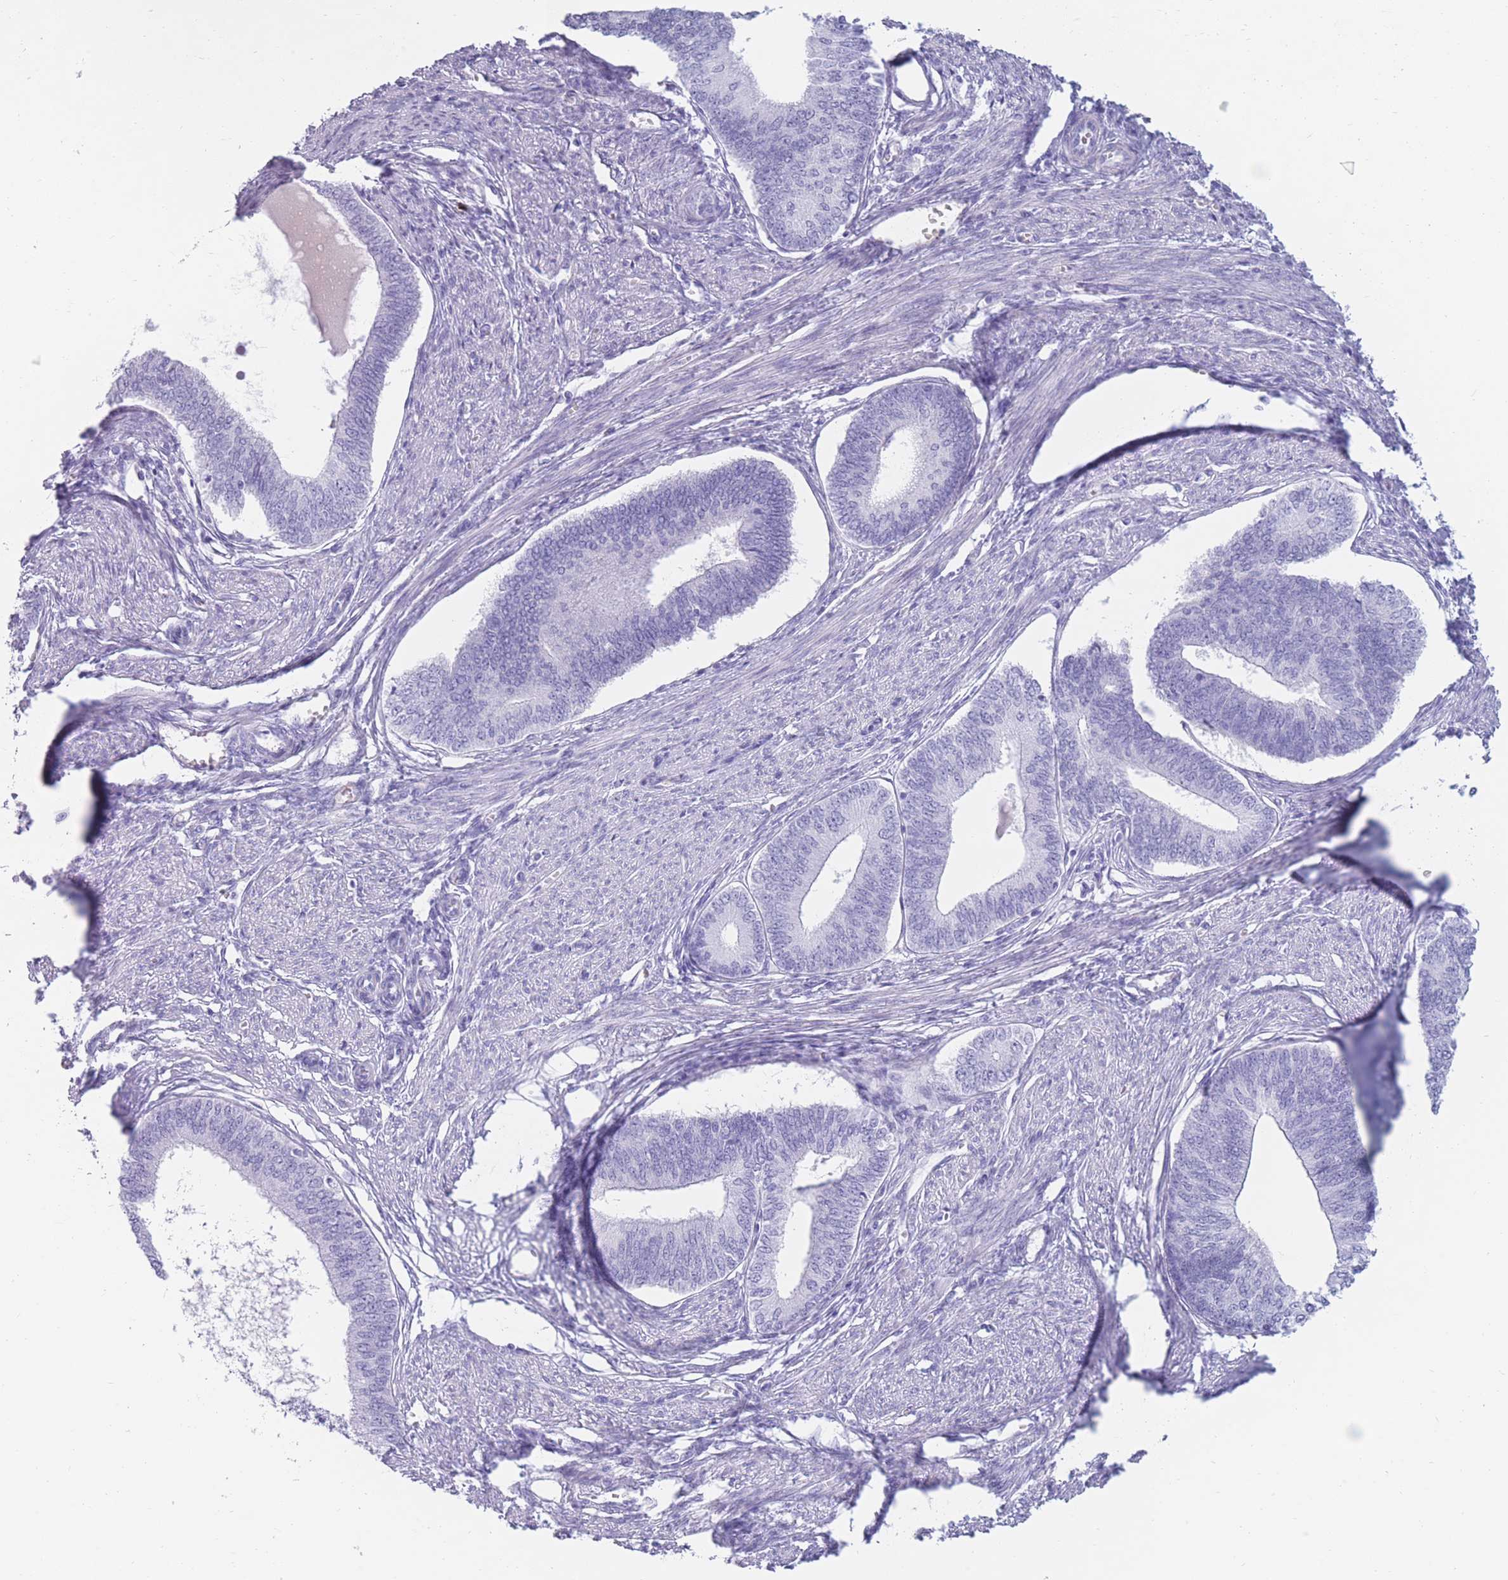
{"staining": {"intensity": "negative", "quantity": "none", "location": "none"}, "tissue": "endometrial cancer", "cell_type": "Tumor cells", "image_type": "cancer", "snomed": [{"axis": "morphology", "description": "Adenocarcinoma, NOS"}, {"axis": "topography", "description": "Endometrium"}], "caption": "Endometrial adenocarcinoma was stained to show a protein in brown. There is no significant staining in tumor cells.", "gene": "TNFSF11", "patient": {"sex": "female", "age": 68}}